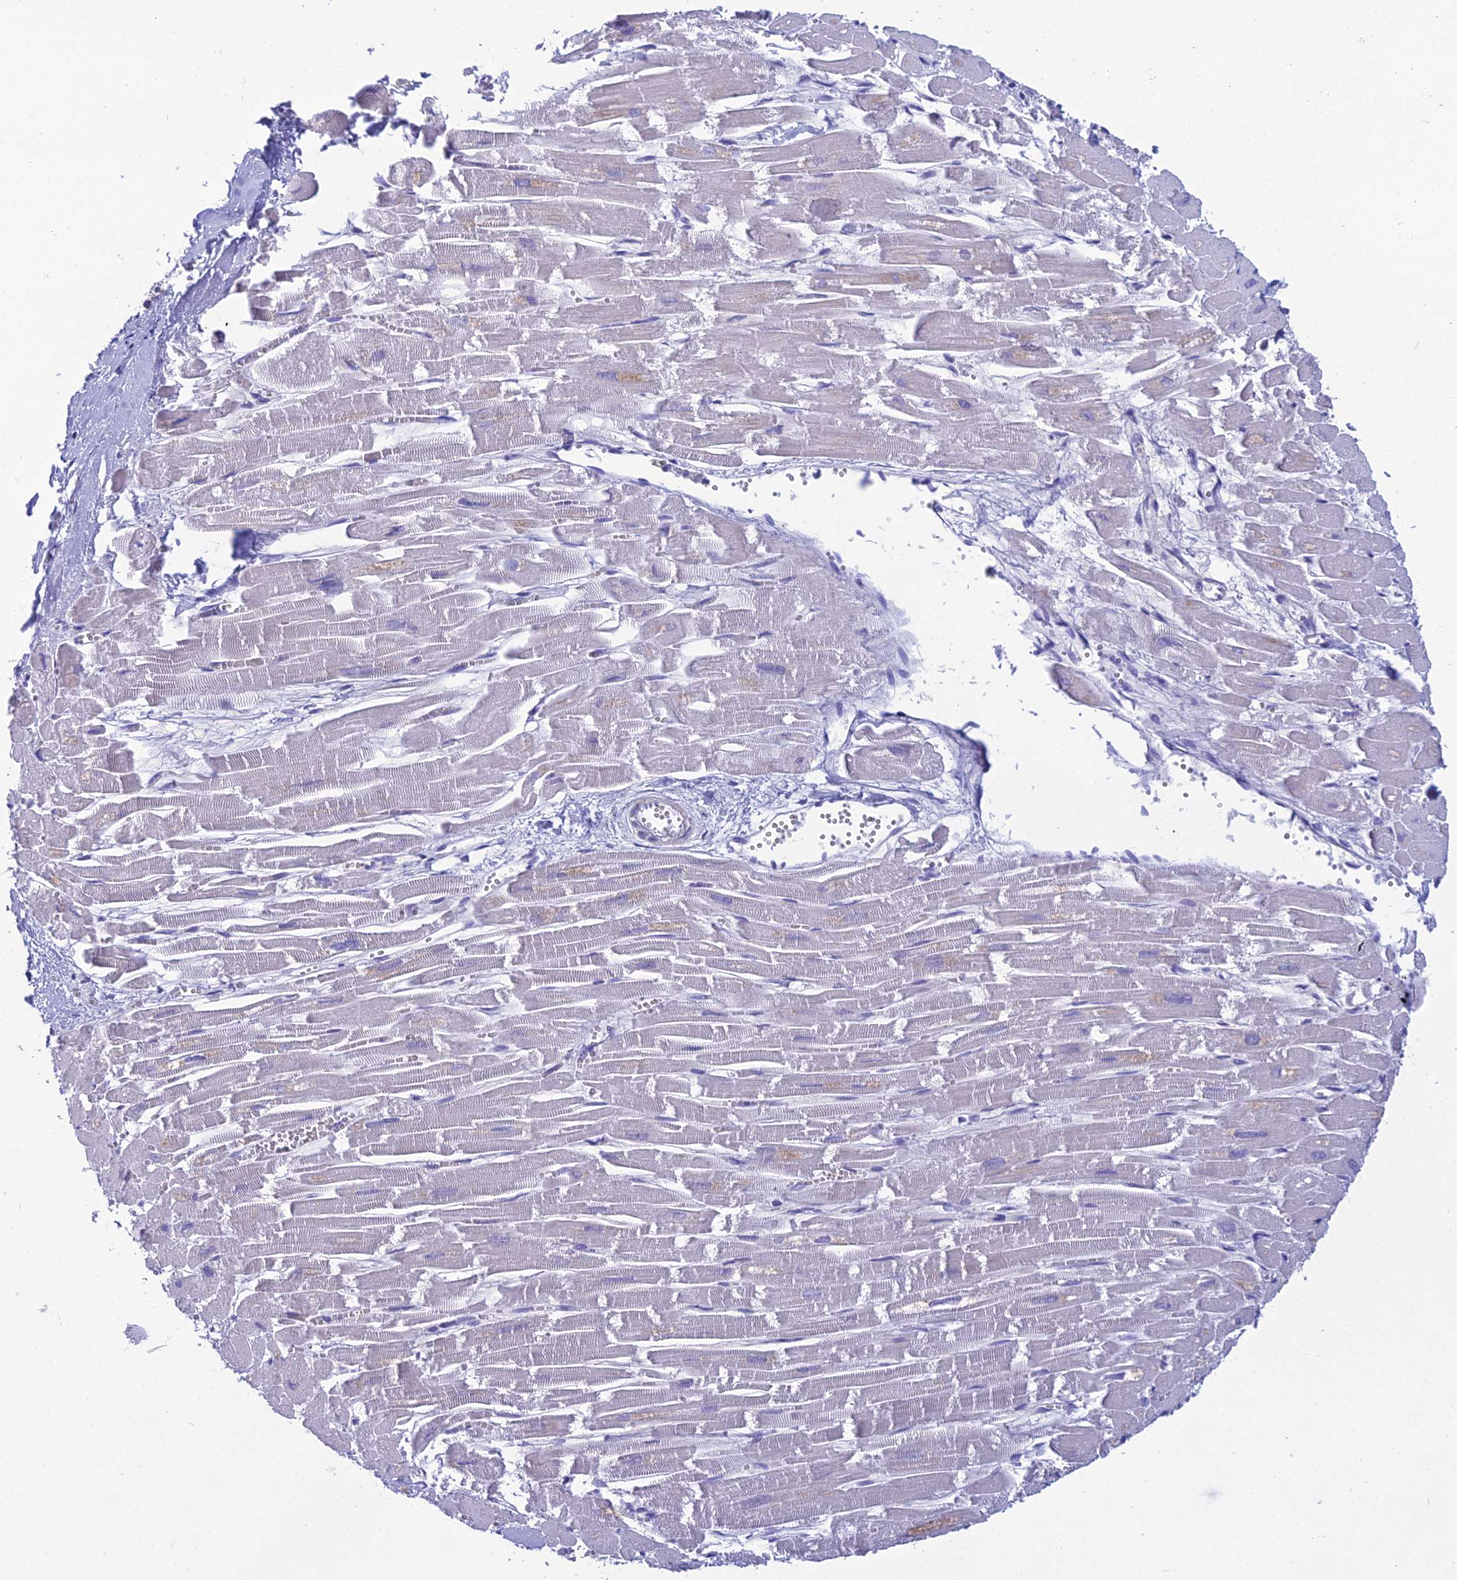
{"staining": {"intensity": "weak", "quantity": "<25%", "location": "cytoplasmic/membranous"}, "tissue": "heart muscle", "cell_type": "Cardiomyocytes", "image_type": "normal", "snomed": [{"axis": "morphology", "description": "Normal tissue, NOS"}, {"axis": "topography", "description": "Heart"}], "caption": "This is an IHC photomicrograph of unremarkable heart muscle. There is no expression in cardiomyocytes.", "gene": "CRB2", "patient": {"sex": "male", "age": 54}}